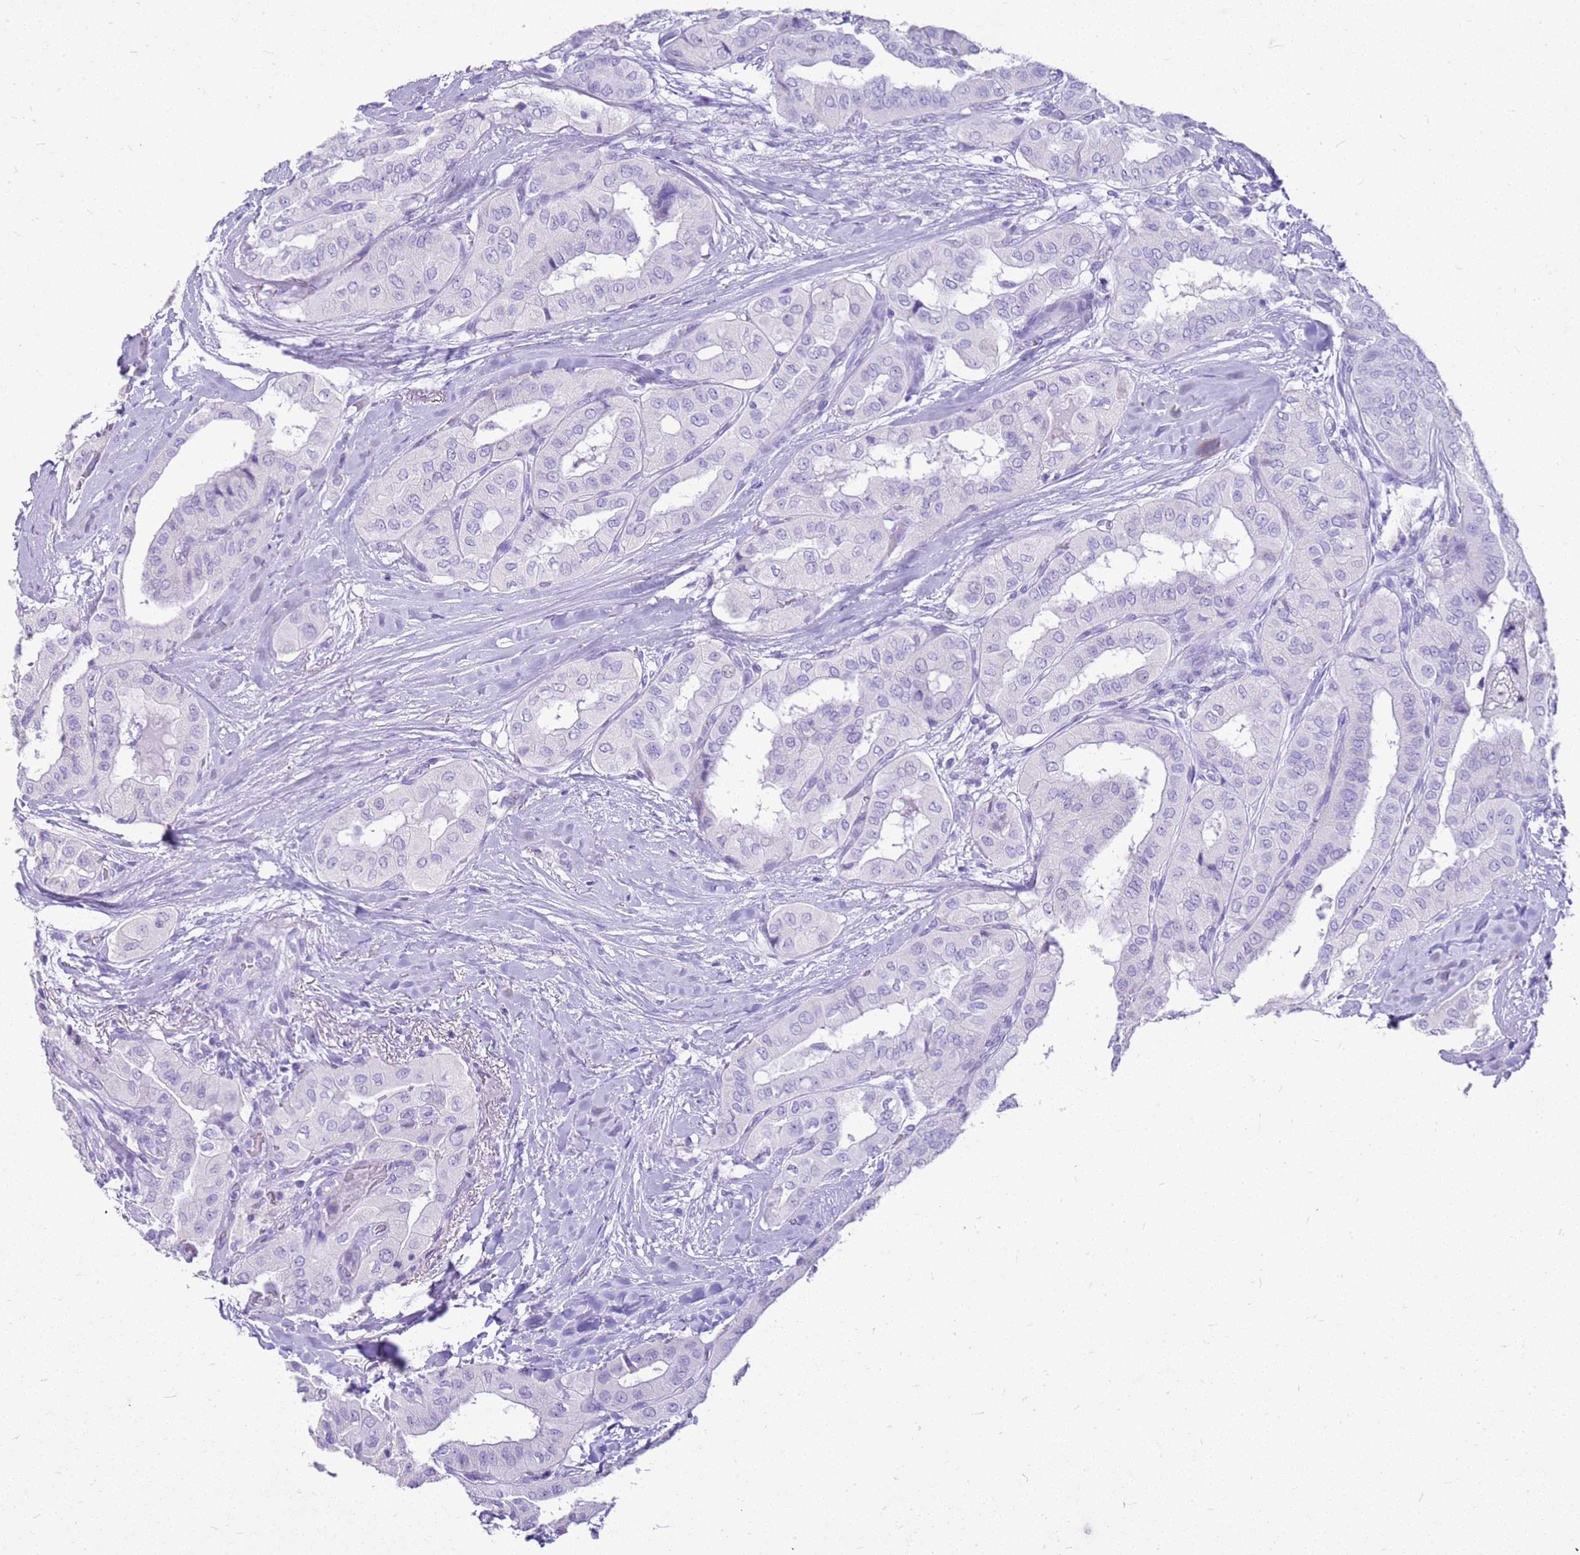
{"staining": {"intensity": "negative", "quantity": "none", "location": "none"}, "tissue": "thyroid cancer", "cell_type": "Tumor cells", "image_type": "cancer", "snomed": [{"axis": "morphology", "description": "Papillary adenocarcinoma, NOS"}, {"axis": "topography", "description": "Thyroid gland"}], "caption": "Immunohistochemical staining of thyroid papillary adenocarcinoma displays no significant expression in tumor cells.", "gene": "CA8", "patient": {"sex": "female", "age": 59}}